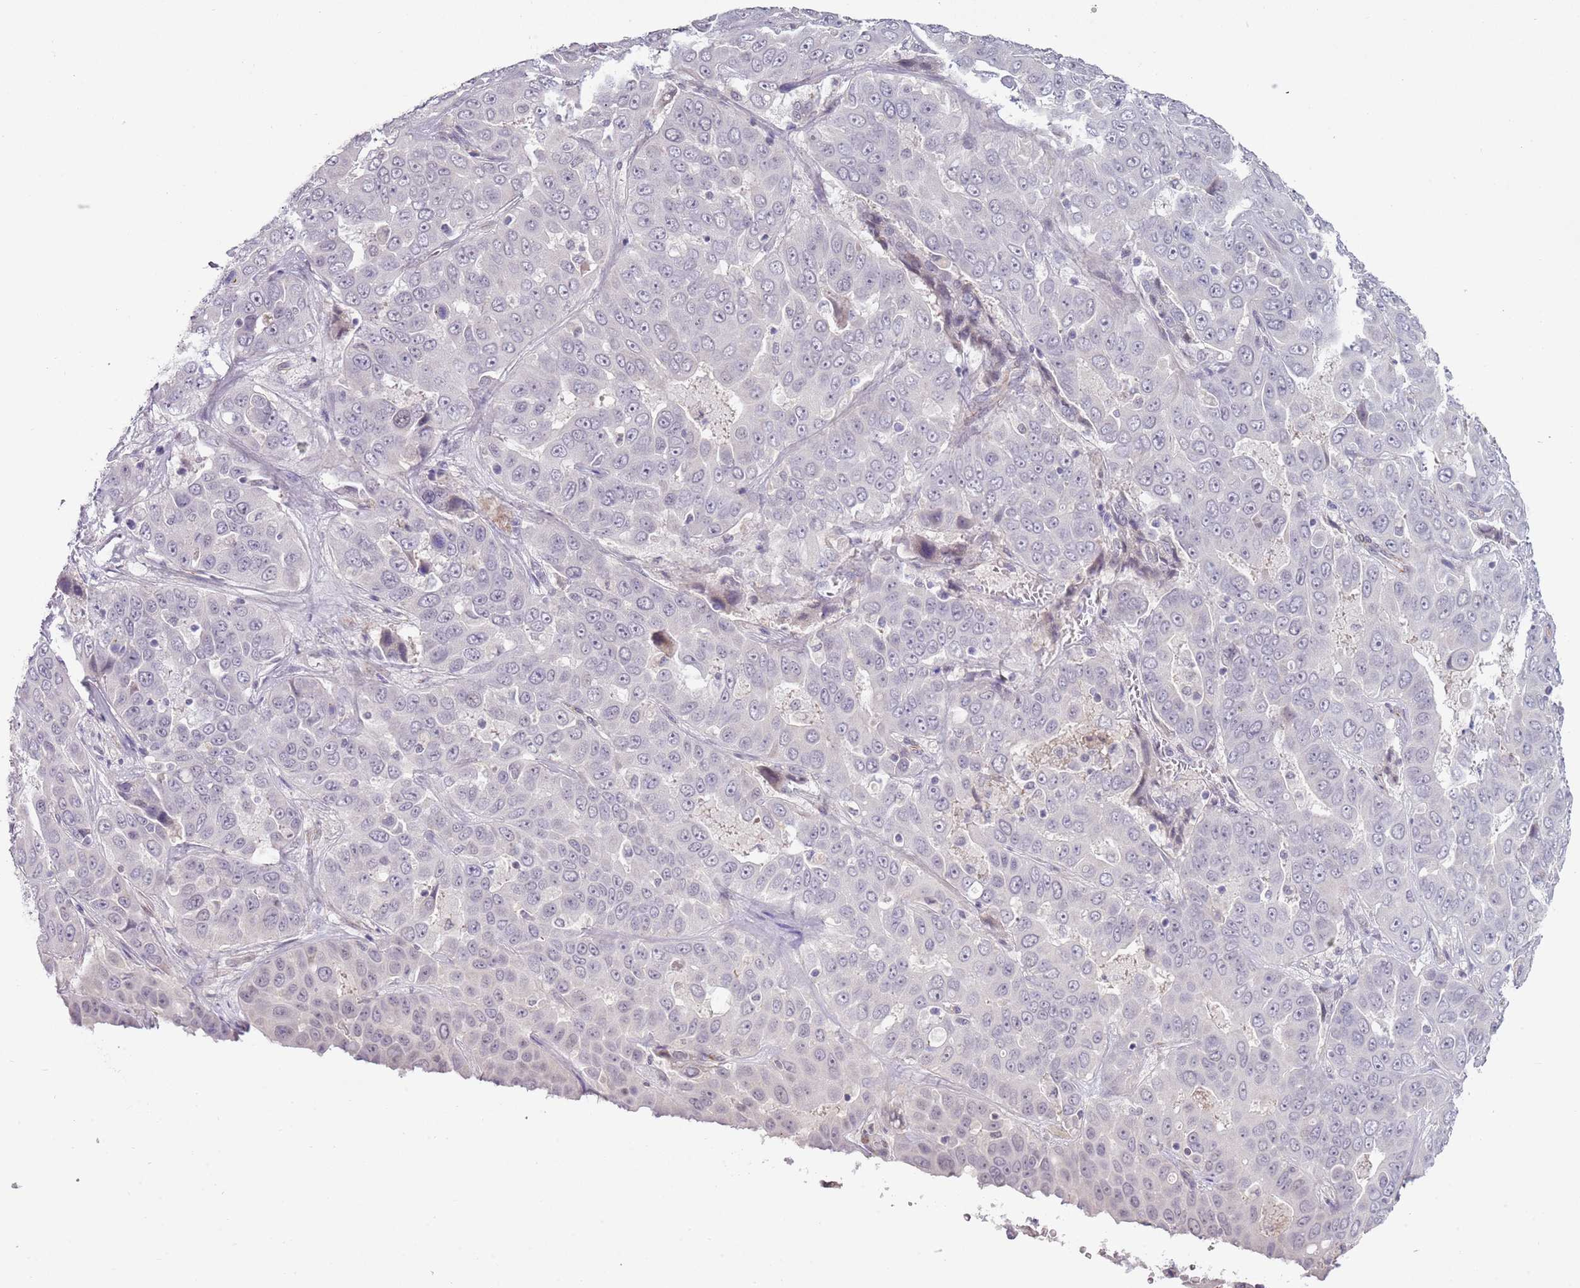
{"staining": {"intensity": "negative", "quantity": "none", "location": "none"}, "tissue": "liver cancer", "cell_type": "Tumor cells", "image_type": "cancer", "snomed": [{"axis": "morphology", "description": "Cholangiocarcinoma"}, {"axis": "topography", "description": "Liver"}], "caption": "DAB (3,3'-diaminobenzidine) immunohistochemical staining of liver cholangiocarcinoma displays no significant expression in tumor cells.", "gene": "NBPF3", "patient": {"sex": "female", "age": 52}}